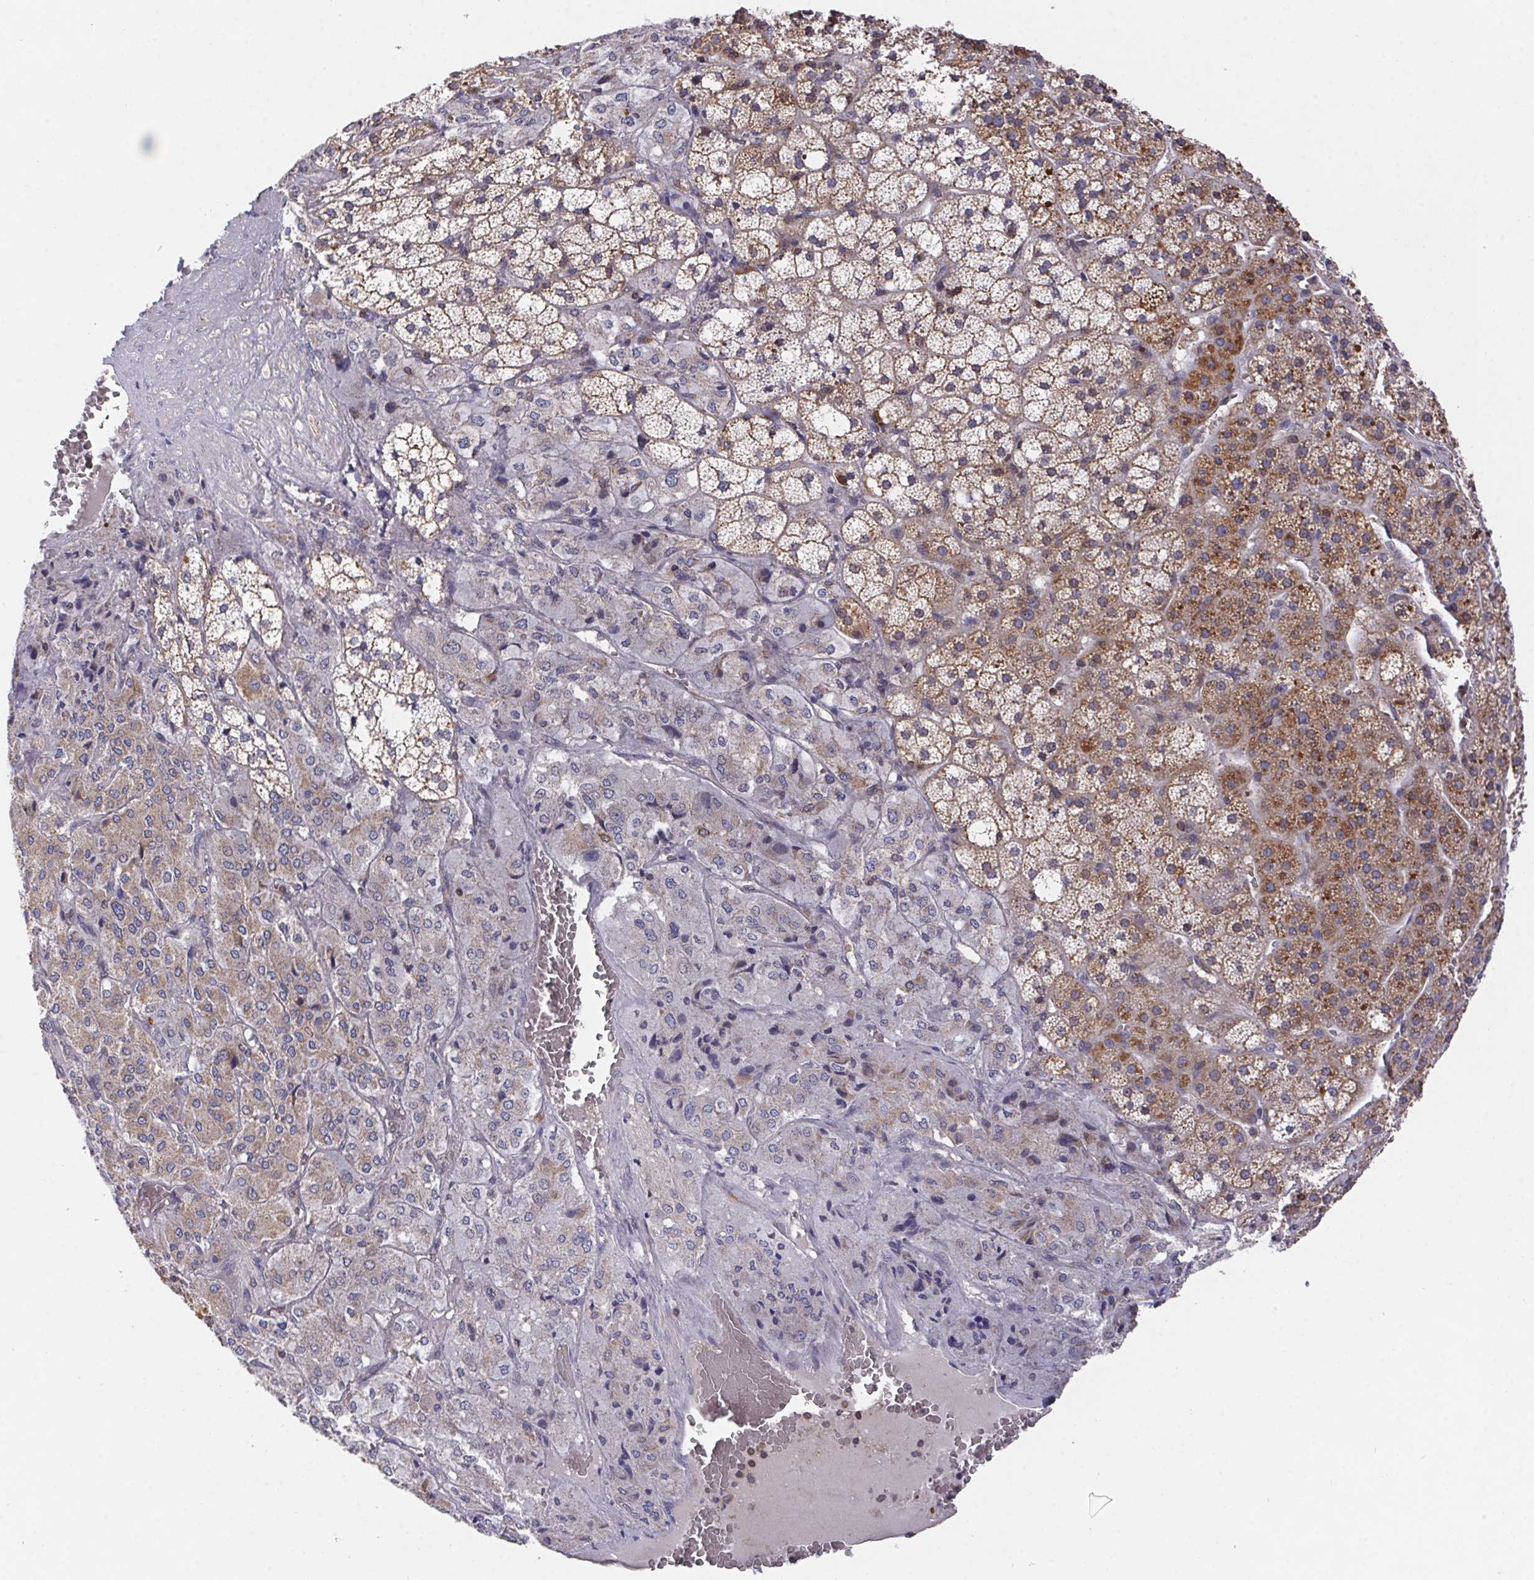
{"staining": {"intensity": "moderate", "quantity": "25%-75%", "location": "cytoplasmic/membranous"}, "tissue": "adrenal gland", "cell_type": "Glandular cells", "image_type": "normal", "snomed": [{"axis": "morphology", "description": "Normal tissue, NOS"}, {"axis": "topography", "description": "Adrenal gland"}], "caption": "The image displays immunohistochemical staining of normal adrenal gland. There is moderate cytoplasmic/membranous expression is seen in about 25%-75% of glandular cells. (DAB (3,3'-diaminobenzidine) IHC, brown staining for protein, blue staining for nuclei).", "gene": "FAM241A", "patient": {"sex": "male", "age": 53}}